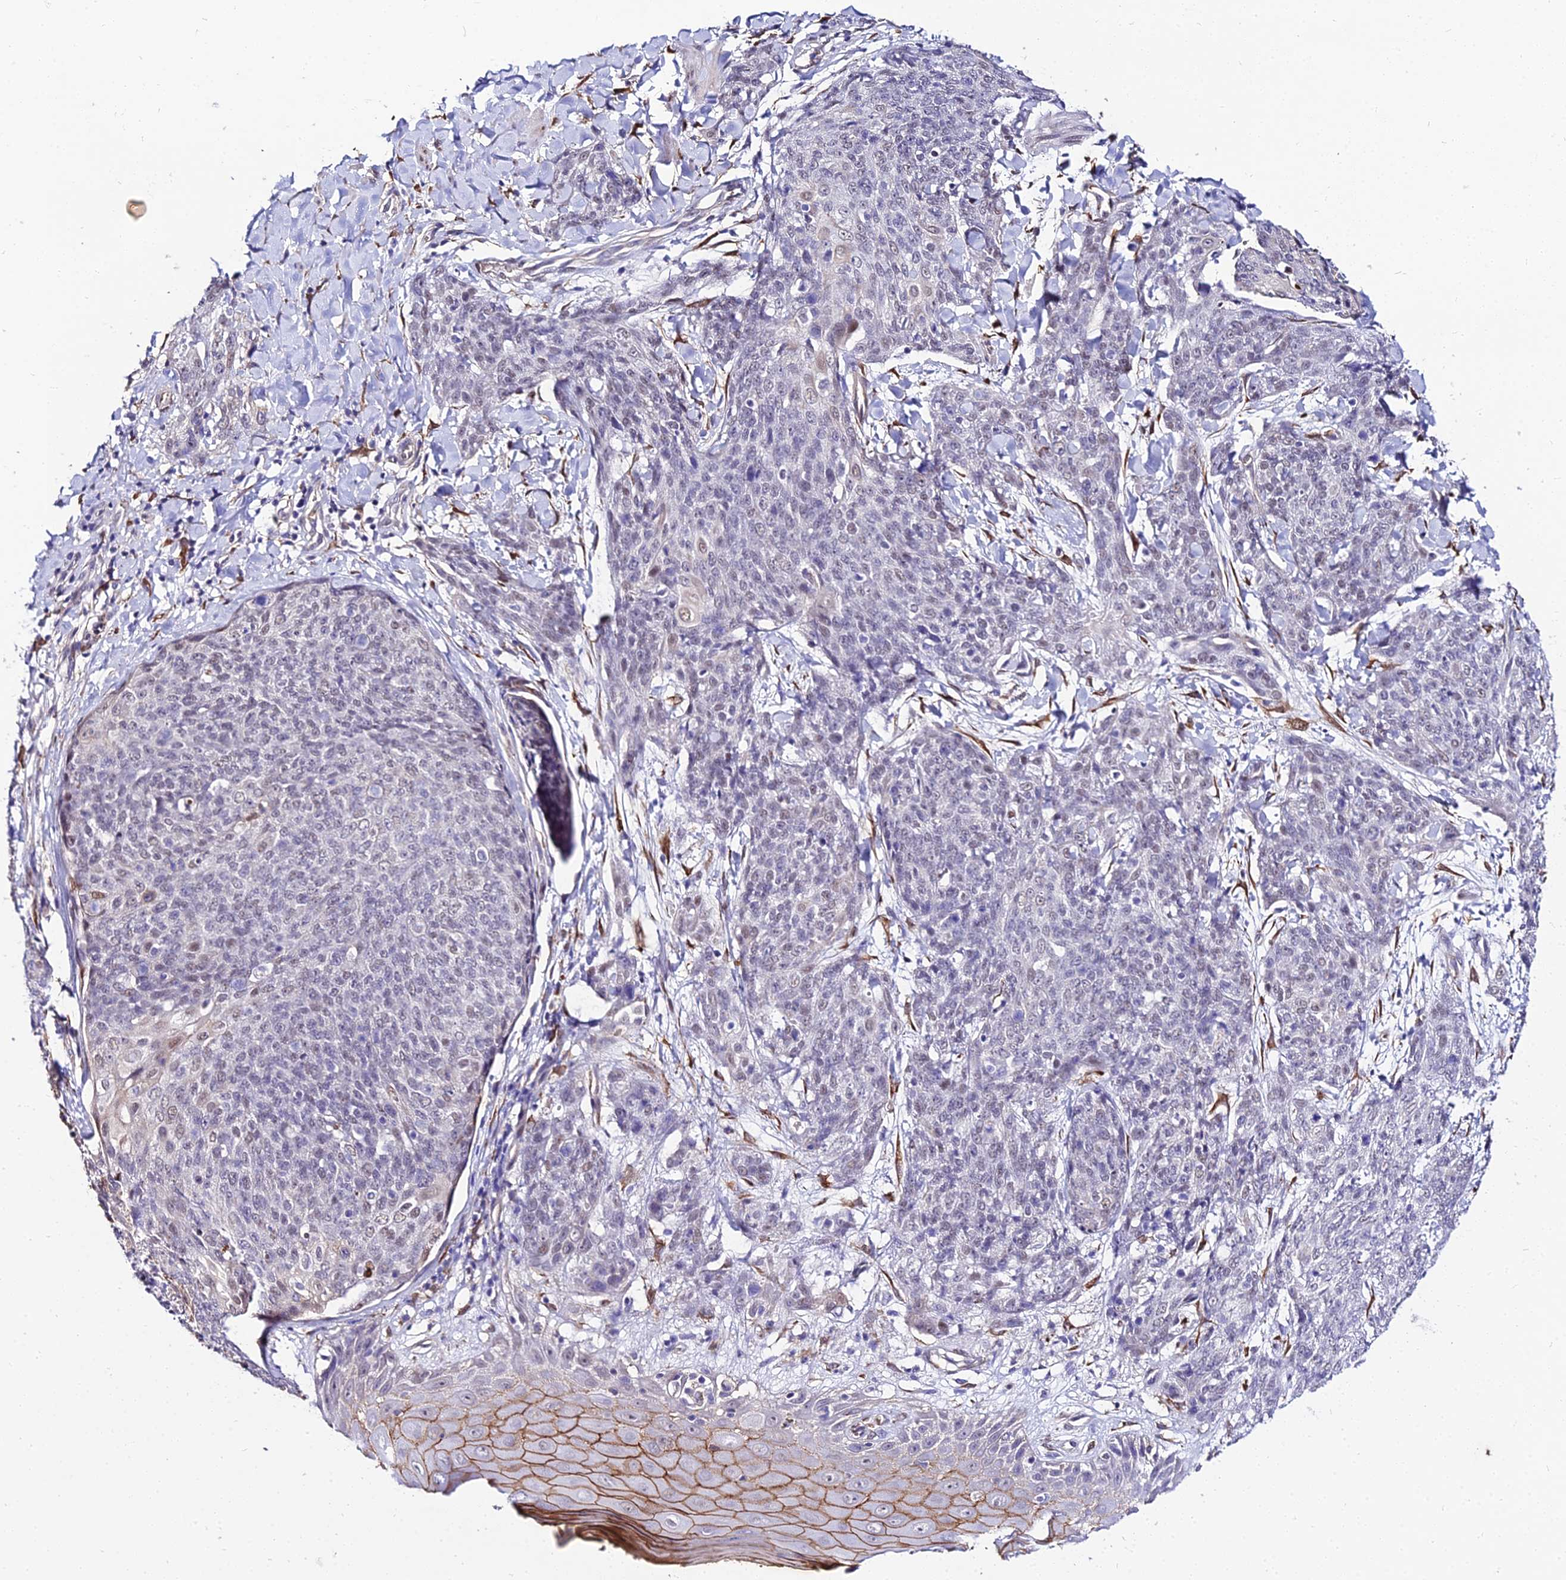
{"staining": {"intensity": "negative", "quantity": "none", "location": "none"}, "tissue": "skin cancer", "cell_type": "Tumor cells", "image_type": "cancer", "snomed": [{"axis": "morphology", "description": "Squamous cell carcinoma, NOS"}, {"axis": "topography", "description": "Skin"}, {"axis": "topography", "description": "Vulva"}], "caption": "This is a photomicrograph of immunohistochemistry staining of squamous cell carcinoma (skin), which shows no expression in tumor cells. The staining is performed using DAB (3,3'-diaminobenzidine) brown chromogen with nuclei counter-stained in using hematoxylin.", "gene": "BCL9", "patient": {"sex": "female", "age": 85}}